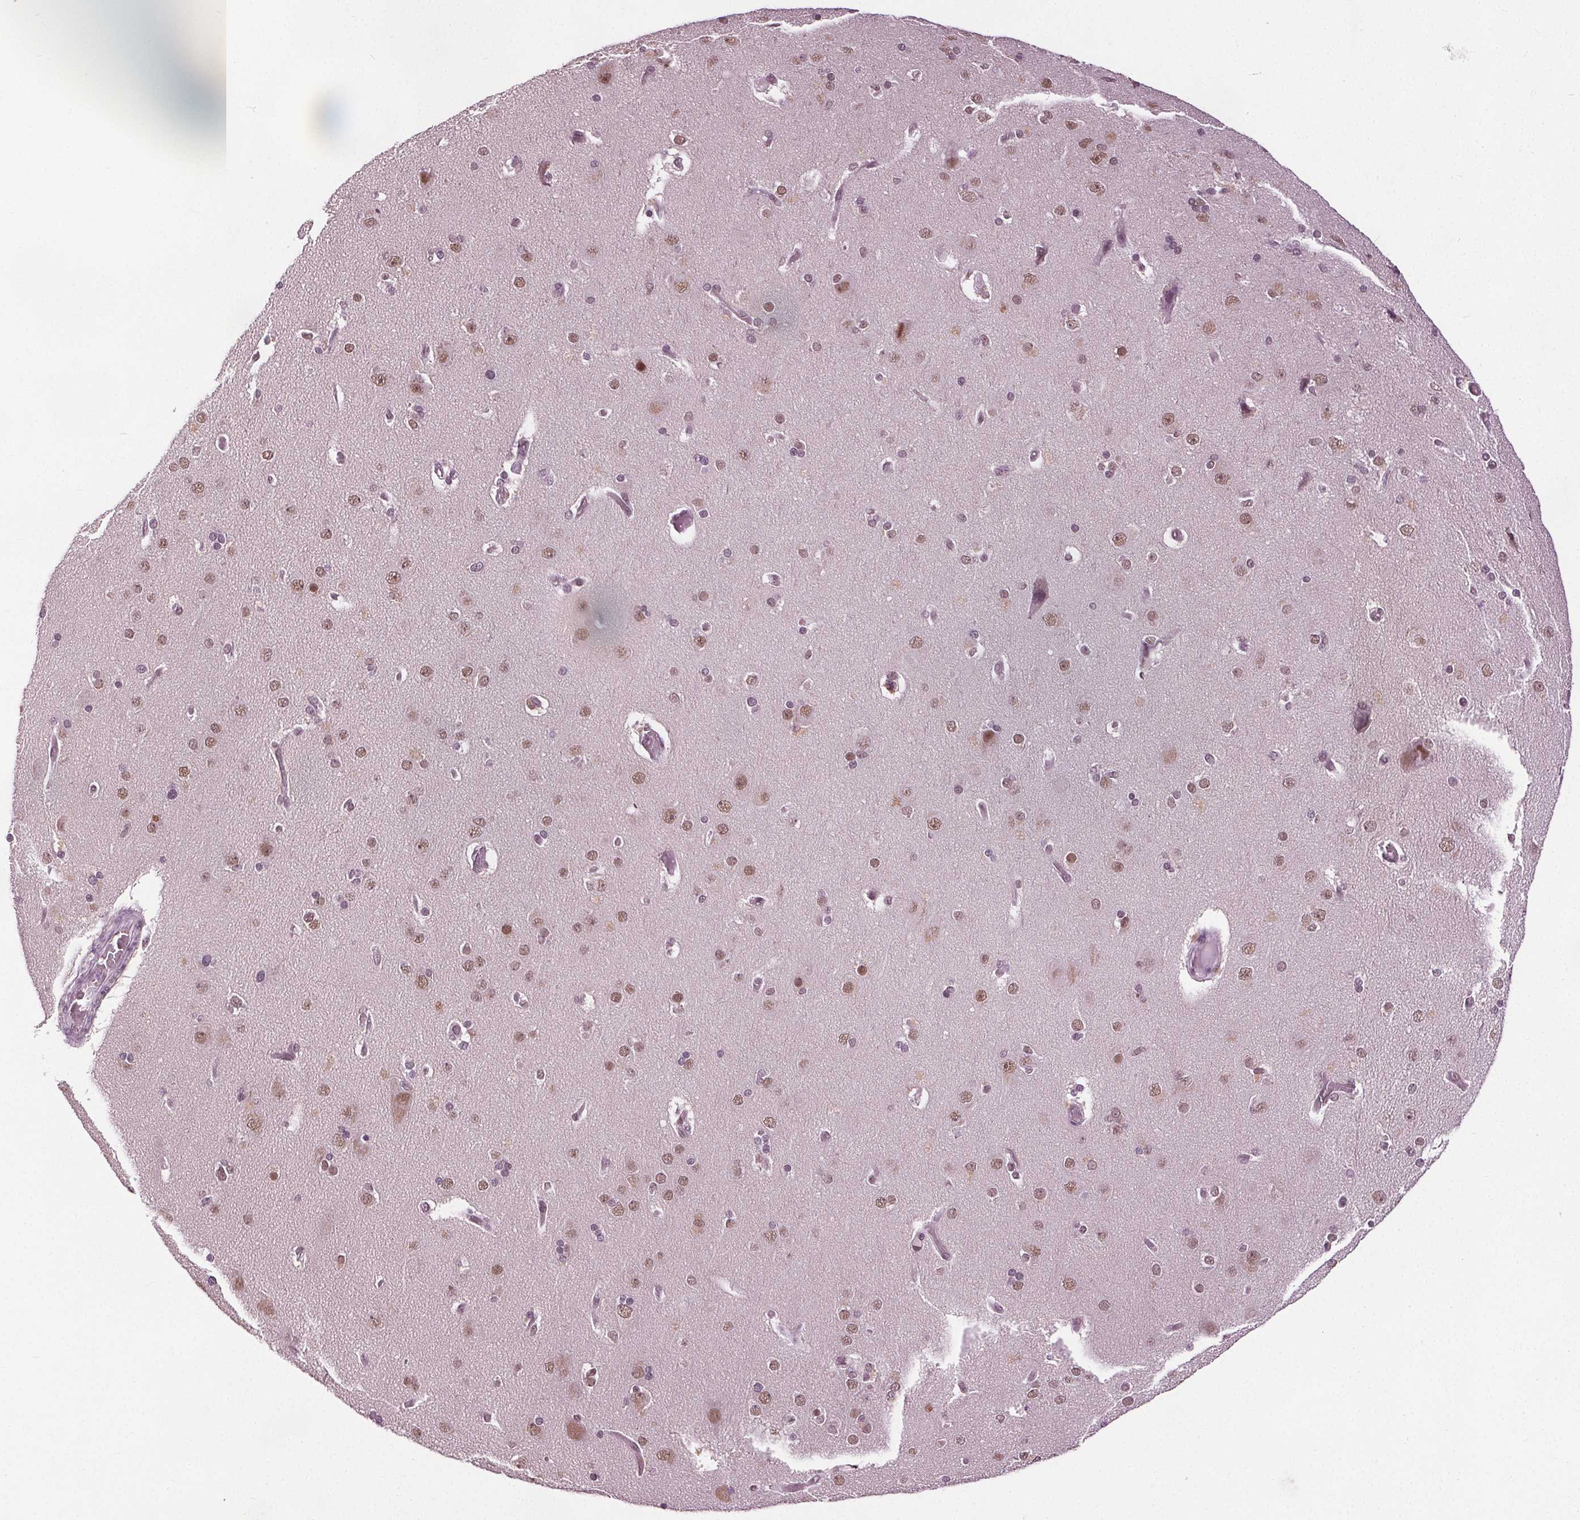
{"staining": {"intensity": "weak", "quantity": "25%-75%", "location": "nuclear"}, "tissue": "cerebral cortex", "cell_type": "Endothelial cells", "image_type": "normal", "snomed": [{"axis": "morphology", "description": "Normal tissue, NOS"}, {"axis": "morphology", "description": "Glioma, malignant, High grade"}, {"axis": "topography", "description": "Cerebral cortex"}], "caption": "Weak nuclear protein expression is present in about 25%-75% of endothelial cells in cerebral cortex. Nuclei are stained in blue.", "gene": "IWS1", "patient": {"sex": "male", "age": 71}}